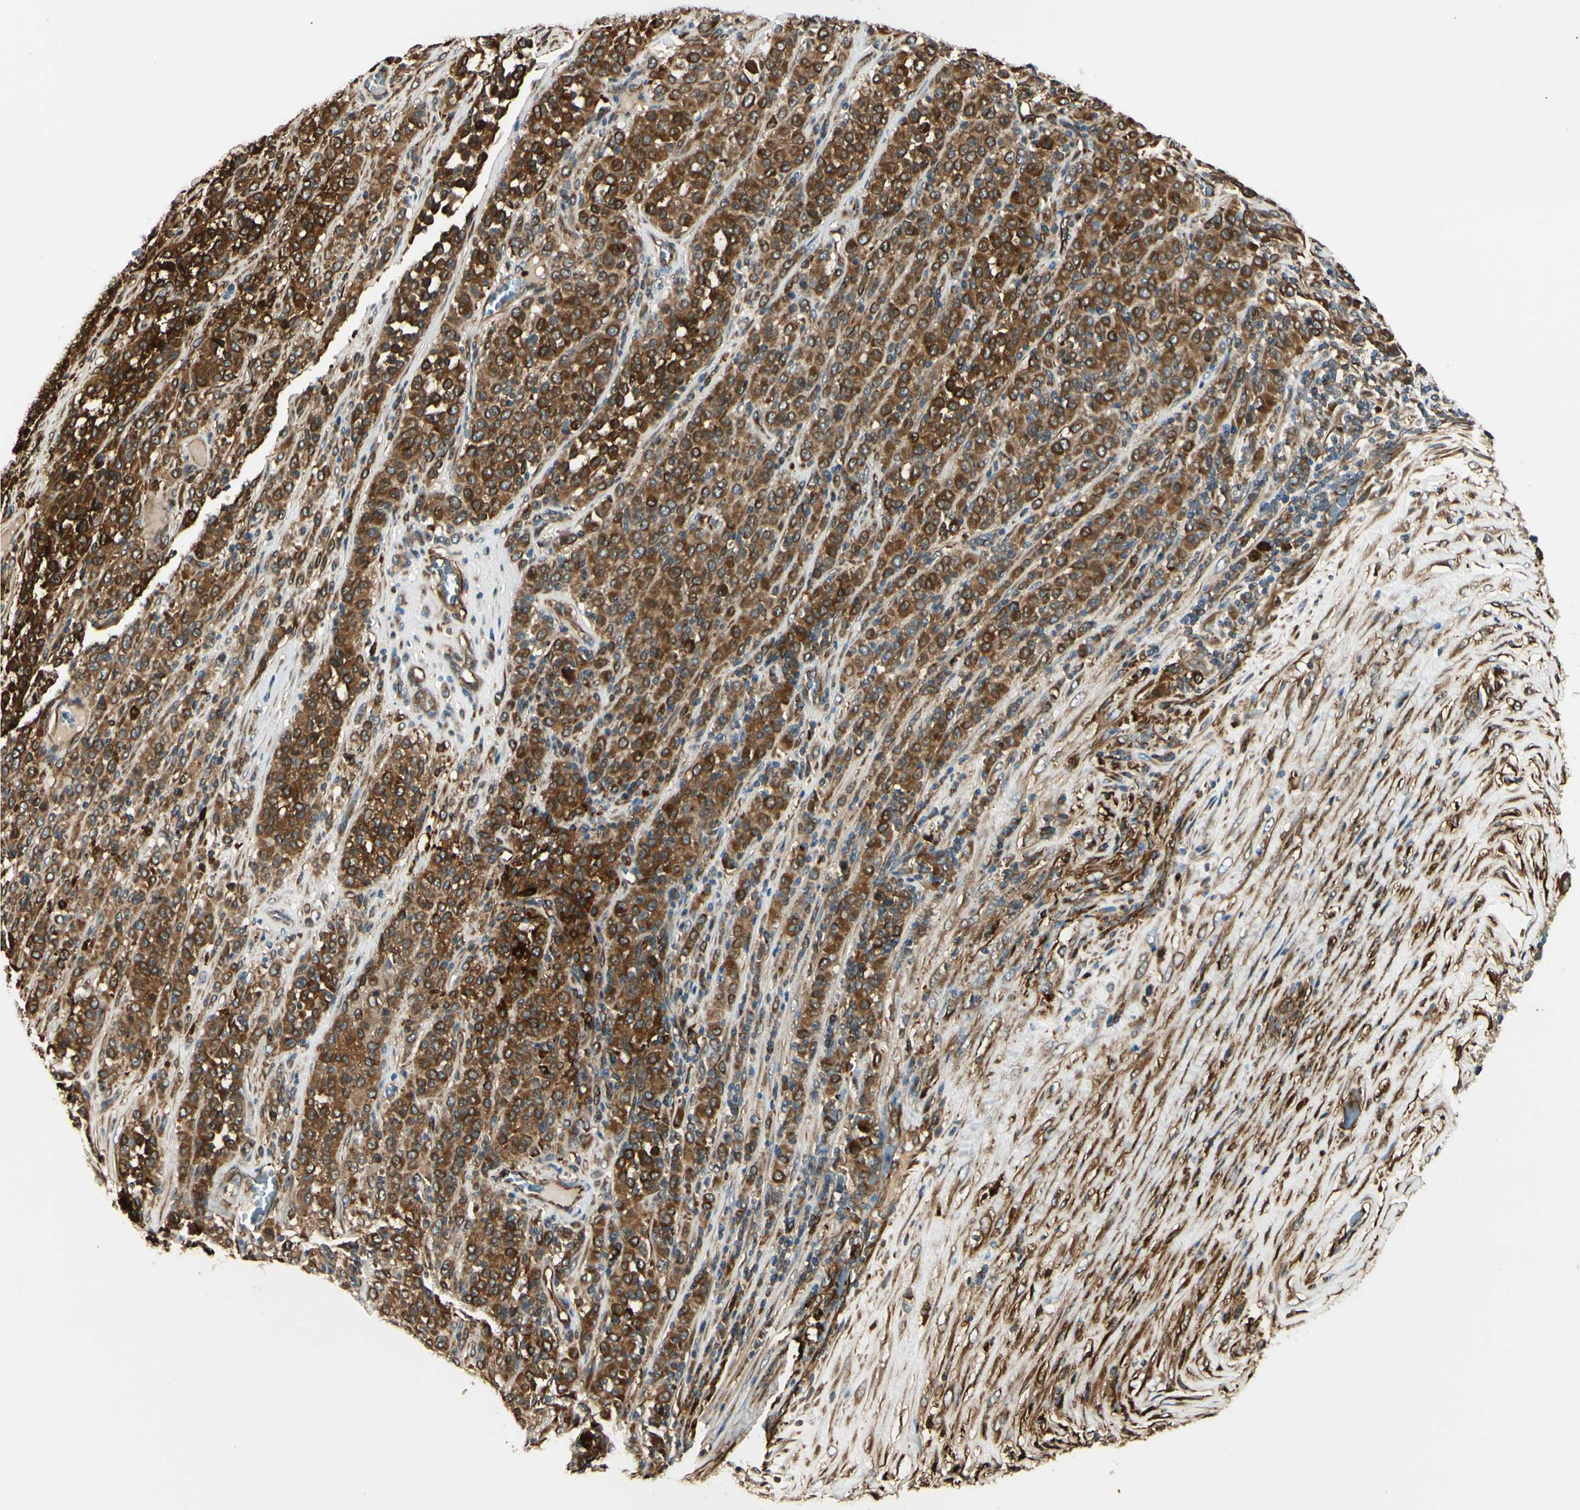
{"staining": {"intensity": "strong", "quantity": ">75%", "location": "cytoplasmic/membranous"}, "tissue": "melanoma", "cell_type": "Tumor cells", "image_type": "cancer", "snomed": [{"axis": "morphology", "description": "Malignant melanoma, Metastatic site"}, {"axis": "topography", "description": "Pancreas"}], "caption": "This is an image of immunohistochemistry staining of melanoma, which shows strong expression in the cytoplasmic/membranous of tumor cells.", "gene": "FTH1", "patient": {"sex": "female", "age": 30}}